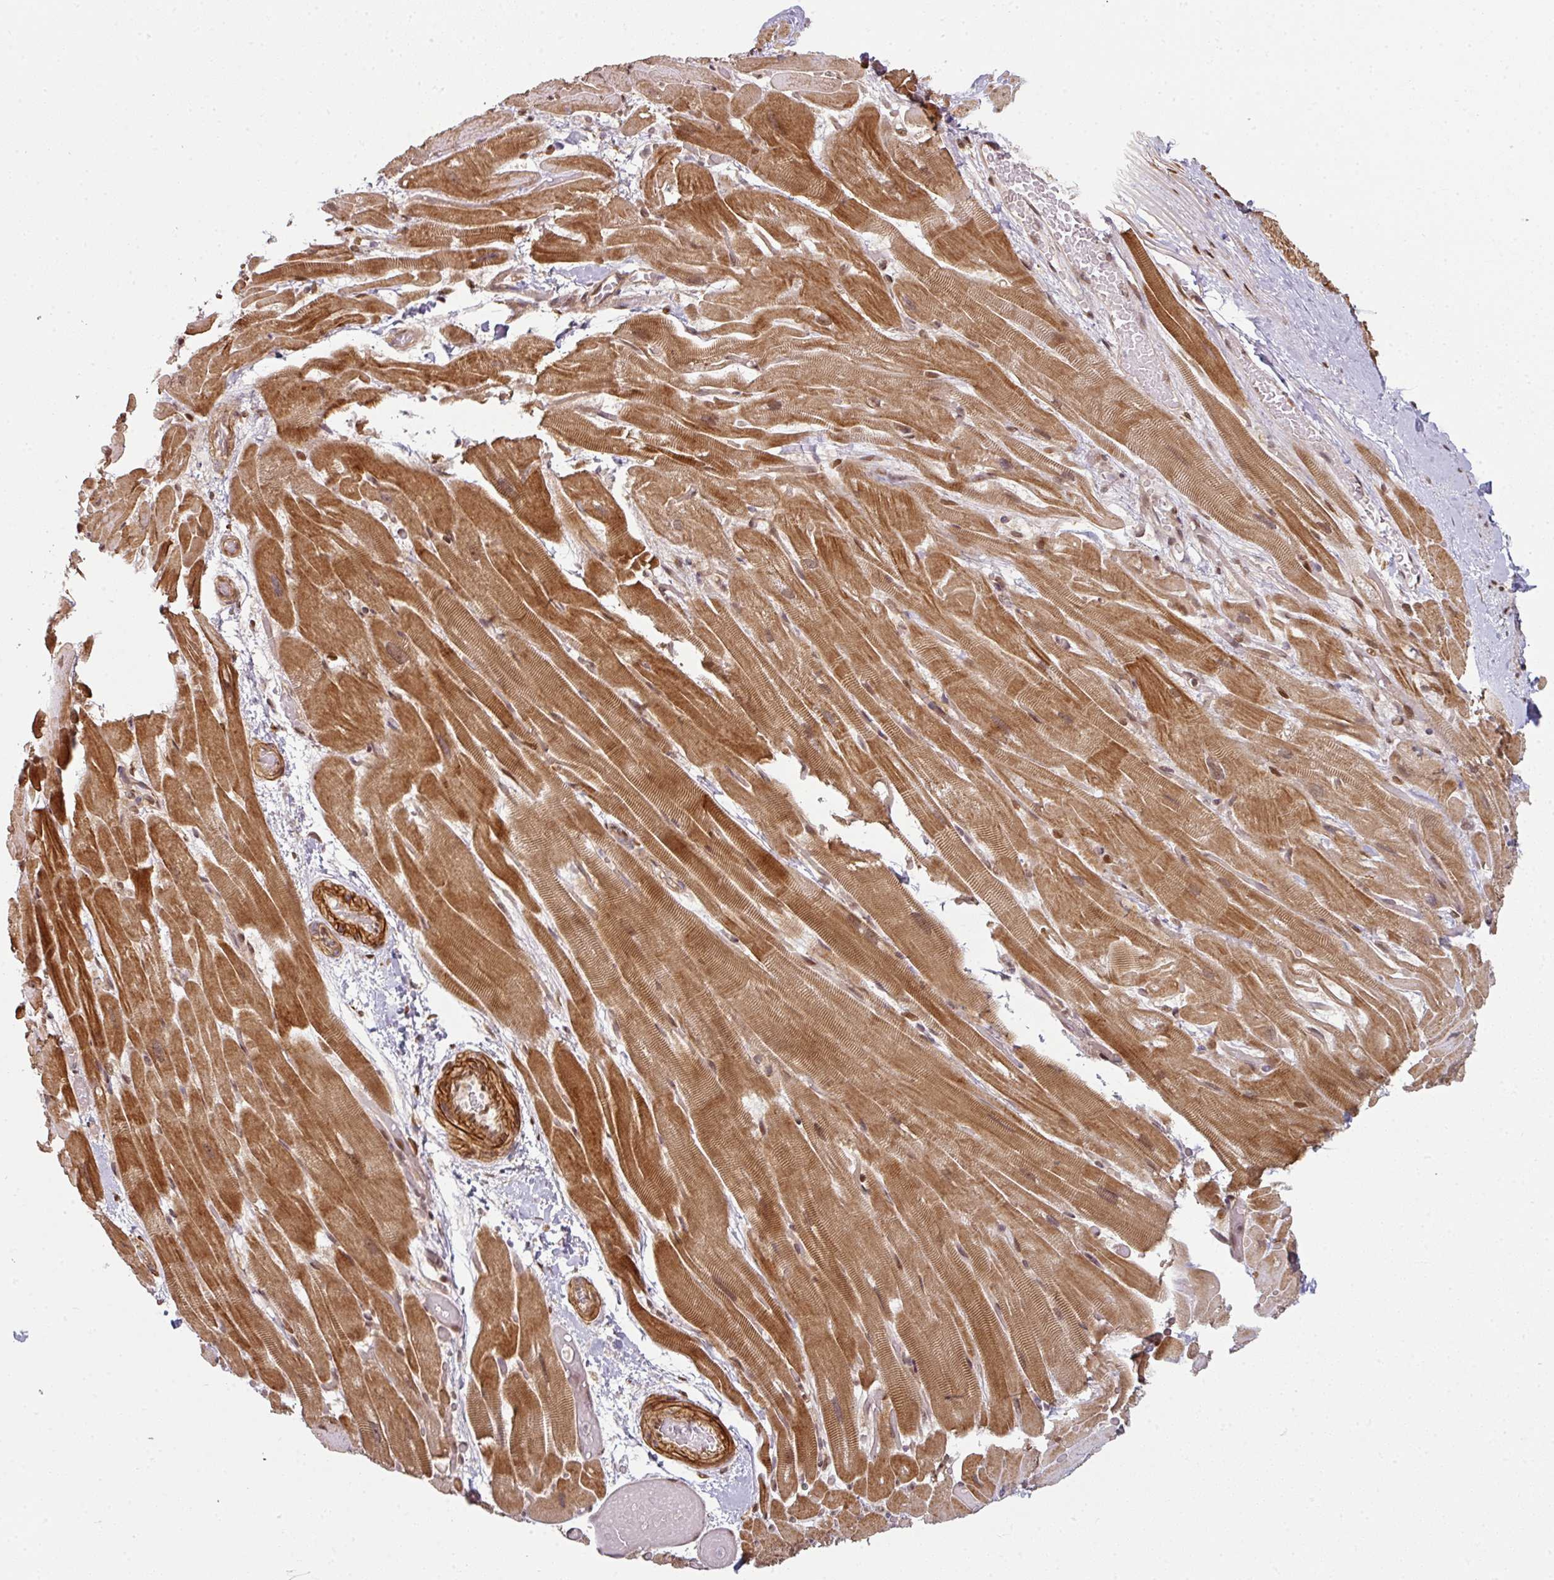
{"staining": {"intensity": "moderate", "quantity": ">75%", "location": "cytoplasmic/membranous"}, "tissue": "heart muscle", "cell_type": "Cardiomyocytes", "image_type": "normal", "snomed": [{"axis": "morphology", "description": "Normal tissue, NOS"}, {"axis": "topography", "description": "Heart"}], "caption": "Cardiomyocytes display medium levels of moderate cytoplasmic/membranous expression in approximately >75% of cells in benign human heart muscle.", "gene": "SIK3", "patient": {"sex": "male", "age": 37}}